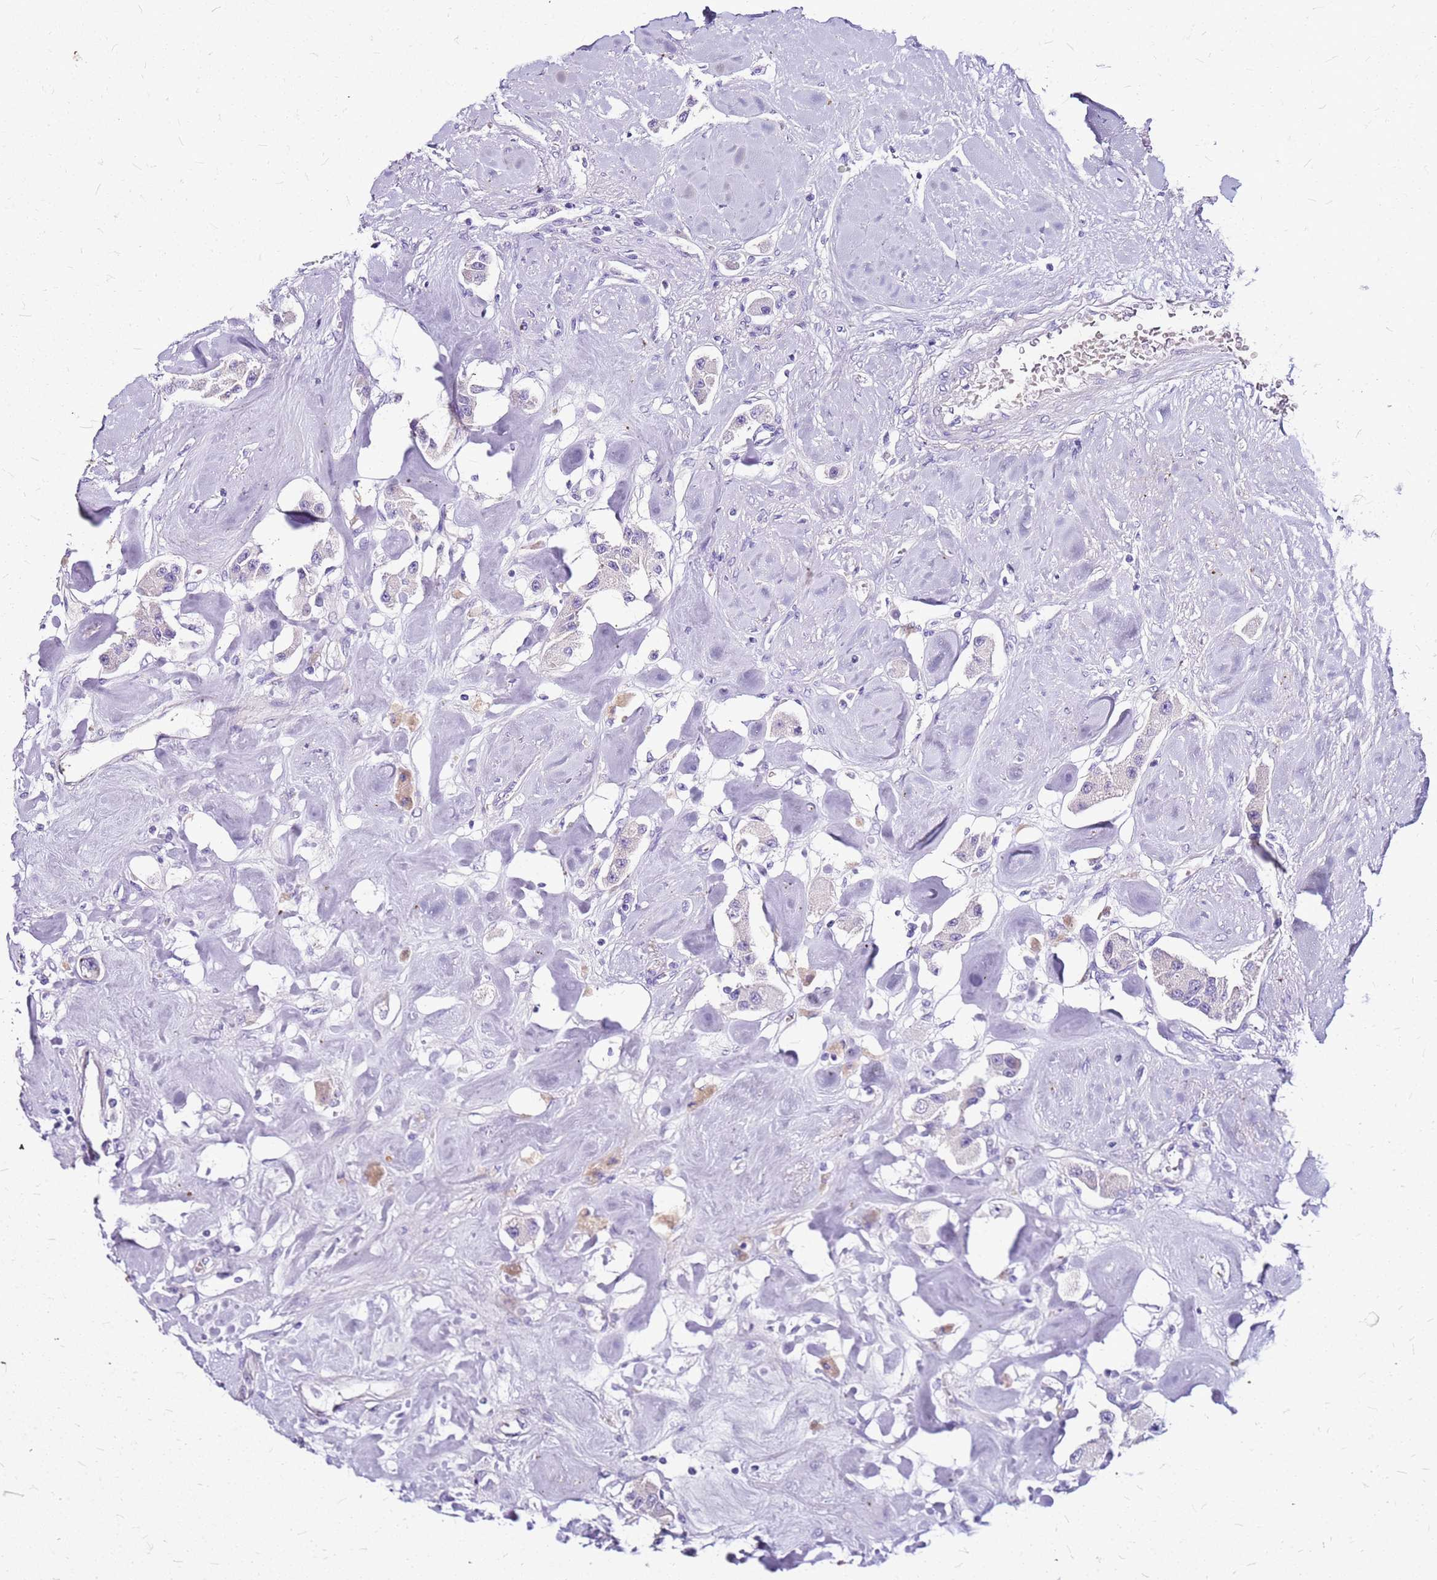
{"staining": {"intensity": "negative", "quantity": "none", "location": "none"}, "tissue": "carcinoid", "cell_type": "Tumor cells", "image_type": "cancer", "snomed": [{"axis": "morphology", "description": "Carcinoid, malignant, NOS"}, {"axis": "topography", "description": "Pancreas"}], "caption": "Carcinoid was stained to show a protein in brown. There is no significant expression in tumor cells.", "gene": "DCDC2B", "patient": {"sex": "male", "age": 41}}